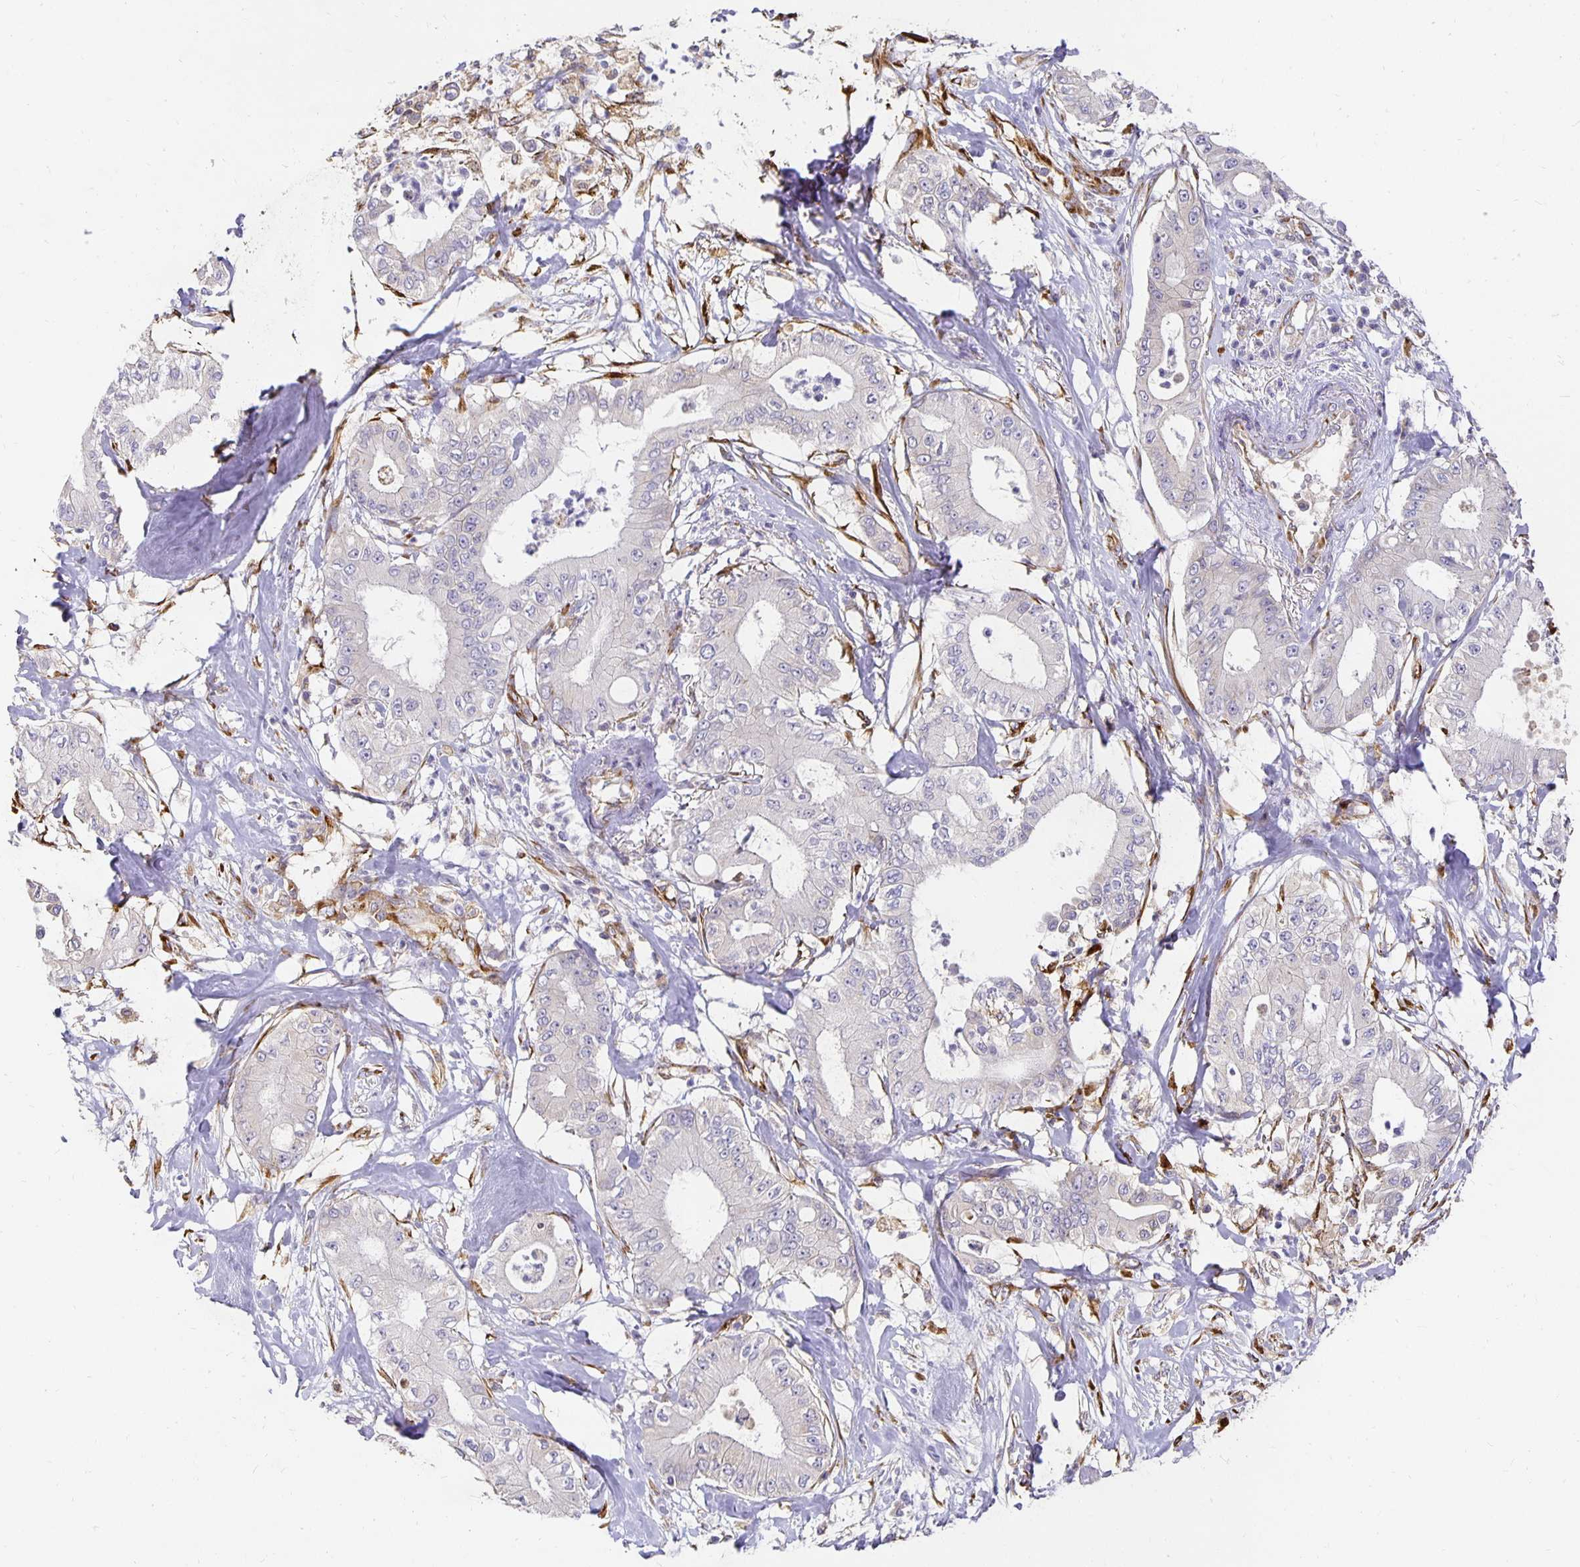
{"staining": {"intensity": "negative", "quantity": "none", "location": "none"}, "tissue": "pancreatic cancer", "cell_type": "Tumor cells", "image_type": "cancer", "snomed": [{"axis": "morphology", "description": "Adenocarcinoma, NOS"}, {"axis": "topography", "description": "Pancreas"}], "caption": "Tumor cells are negative for protein expression in human pancreatic cancer (adenocarcinoma).", "gene": "PLOD1", "patient": {"sex": "male", "age": 71}}